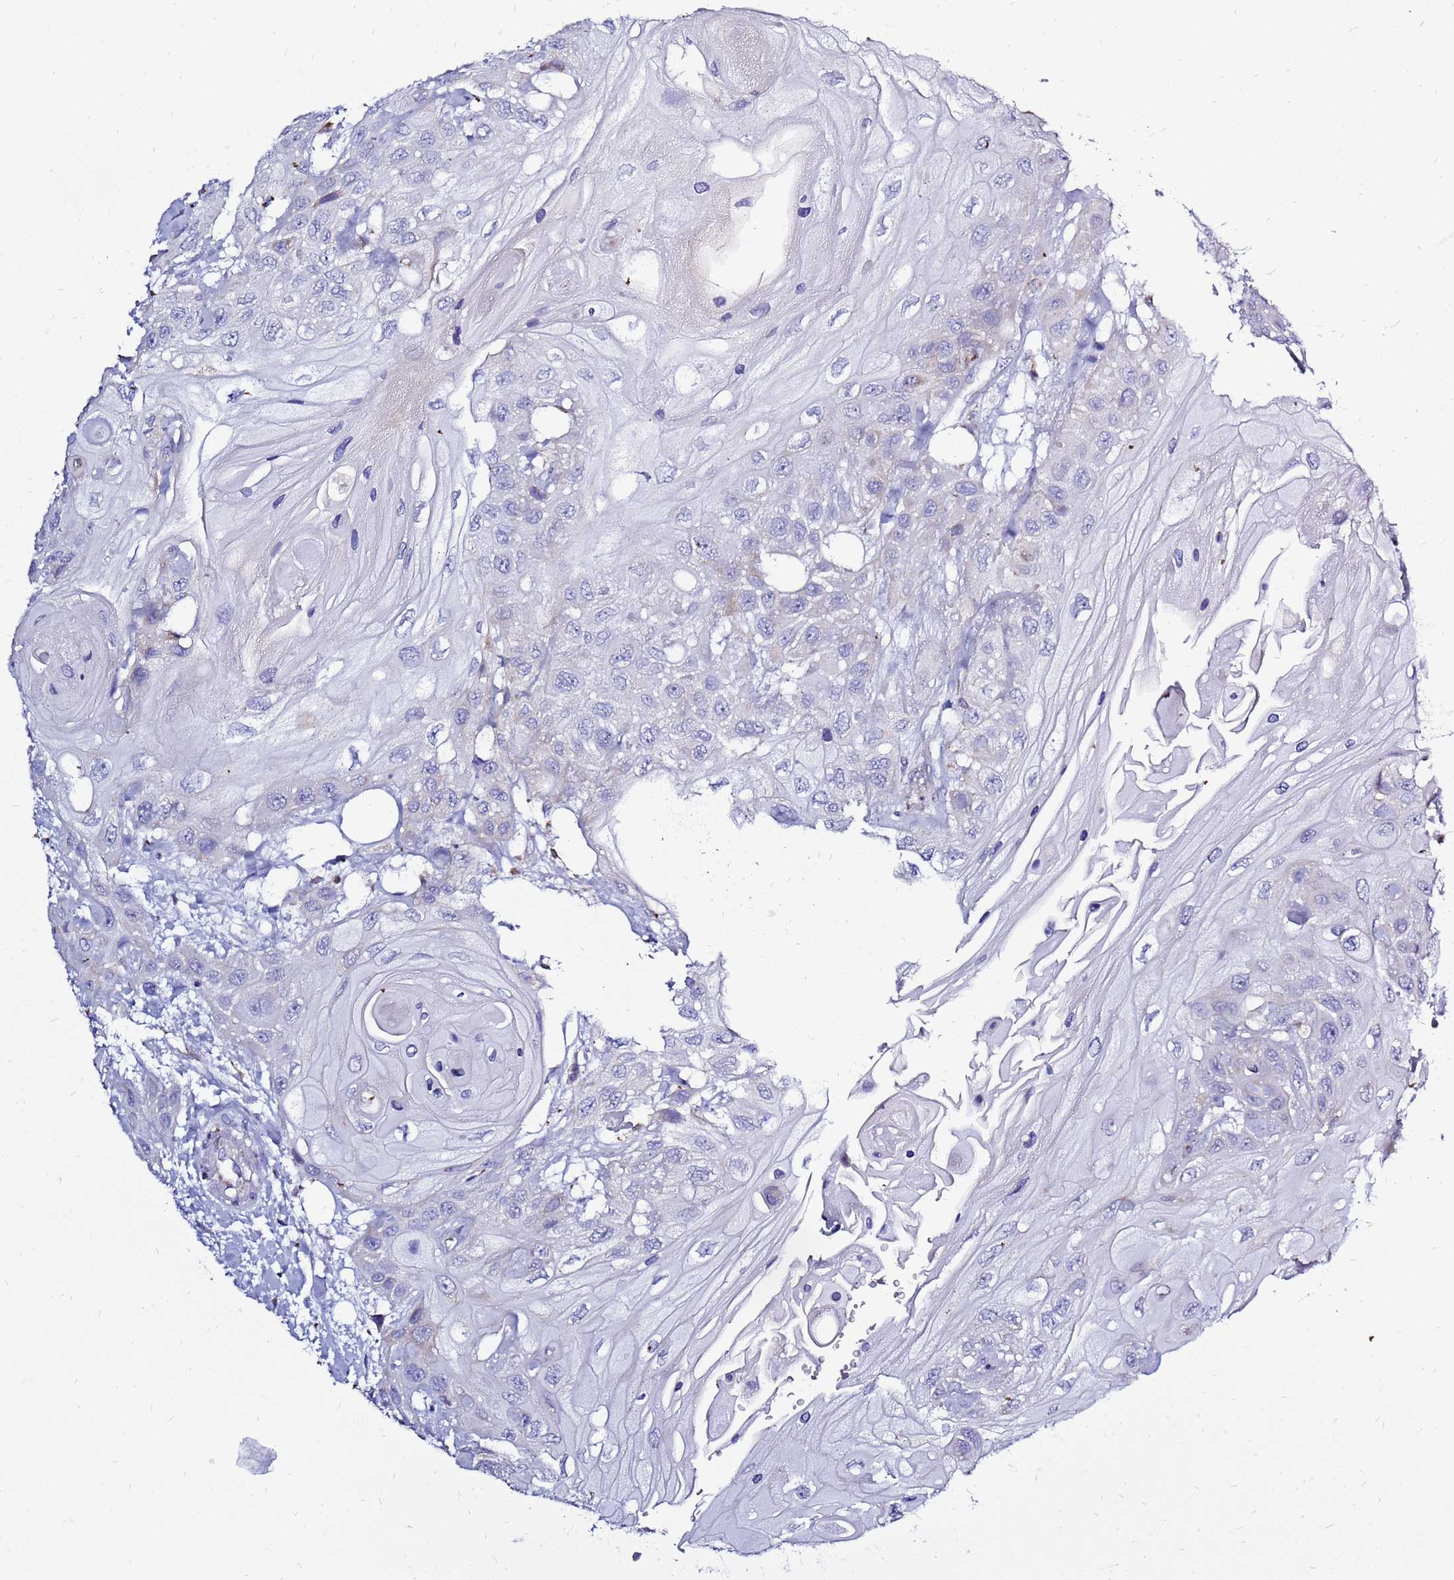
{"staining": {"intensity": "negative", "quantity": "none", "location": "none"}, "tissue": "head and neck cancer", "cell_type": "Tumor cells", "image_type": "cancer", "snomed": [{"axis": "morphology", "description": "Squamous cell carcinoma, NOS"}, {"axis": "topography", "description": "Head-Neck"}], "caption": "This is an immunohistochemistry (IHC) photomicrograph of human head and neck squamous cell carcinoma. There is no expression in tumor cells.", "gene": "IGF1R", "patient": {"sex": "female", "age": 43}}